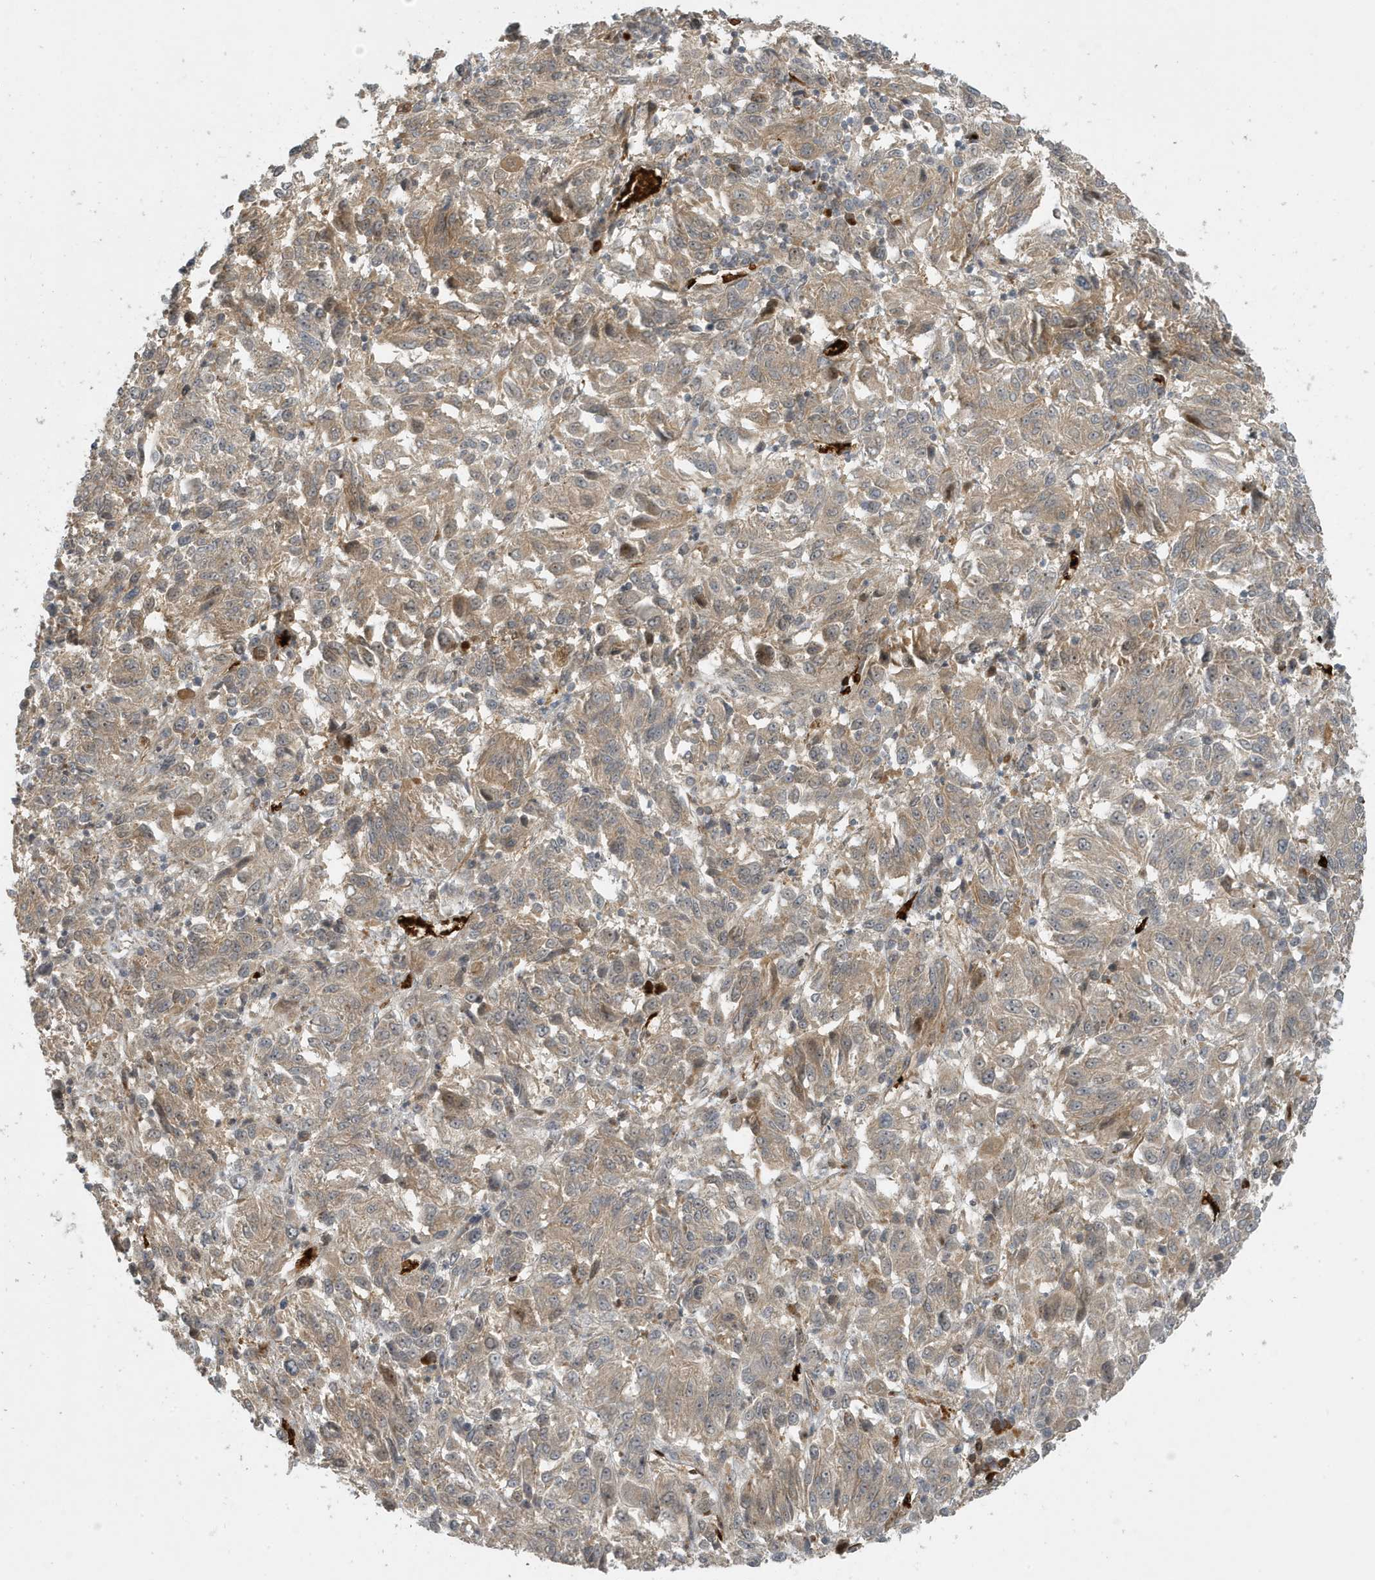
{"staining": {"intensity": "weak", "quantity": "<25%", "location": "cytoplasmic/membranous"}, "tissue": "melanoma", "cell_type": "Tumor cells", "image_type": "cancer", "snomed": [{"axis": "morphology", "description": "Malignant melanoma, Metastatic site"}, {"axis": "topography", "description": "Lung"}], "caption": "Immunohistochemistry micrograph of human malignant melanoma (metastatic site) stained for a protein (brown), which shows no positivity in tumor cells.", "gene": "FYCO1", "patient": {"sex": "male", "age": 64}}